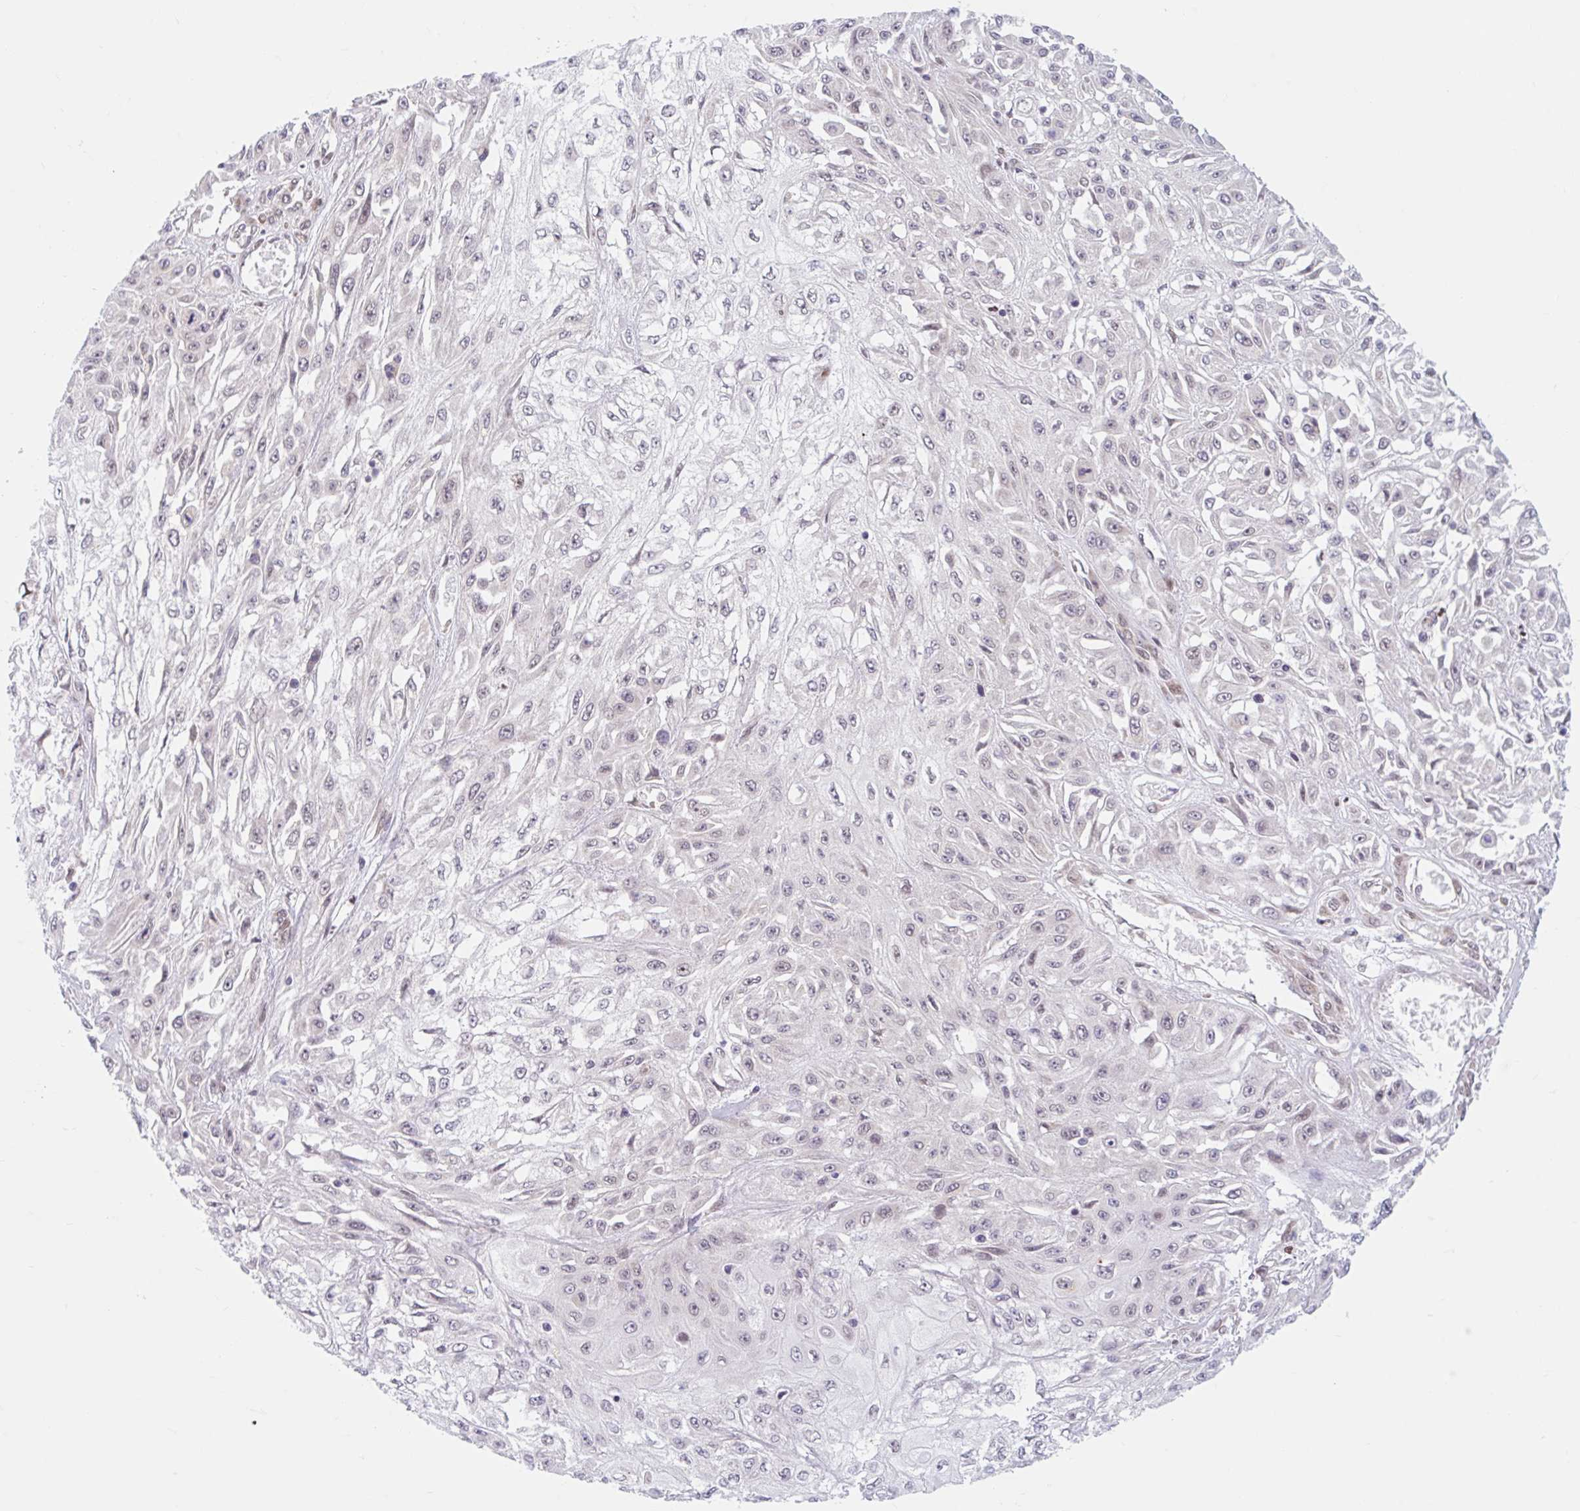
{"staining": {"intensity": "negative", "quantity": "none", "location": "none"}, "tissue": "skin cancer", "cell_type": "Tumor cells", "image_type": "cancer", "snomed": [{"axis": "morphology", "description": "Squamous cell carcinoma, NOS"}, {"axis": "morphology", "description": "Squamous cell carcinoma, metastatic, NOS"}, {"axis": "topography", "description": "Skin"}, {"axis": "topography", "description": "Lymph node"}], "caption": "Image shows no protein expression in tumor cells of skin cancer tissue. (DAB (3,3'-diaminobenzidine) IHC, high magnification).", "gene": "SRSF10", "patient": {"sex": "male", "age": 75}}